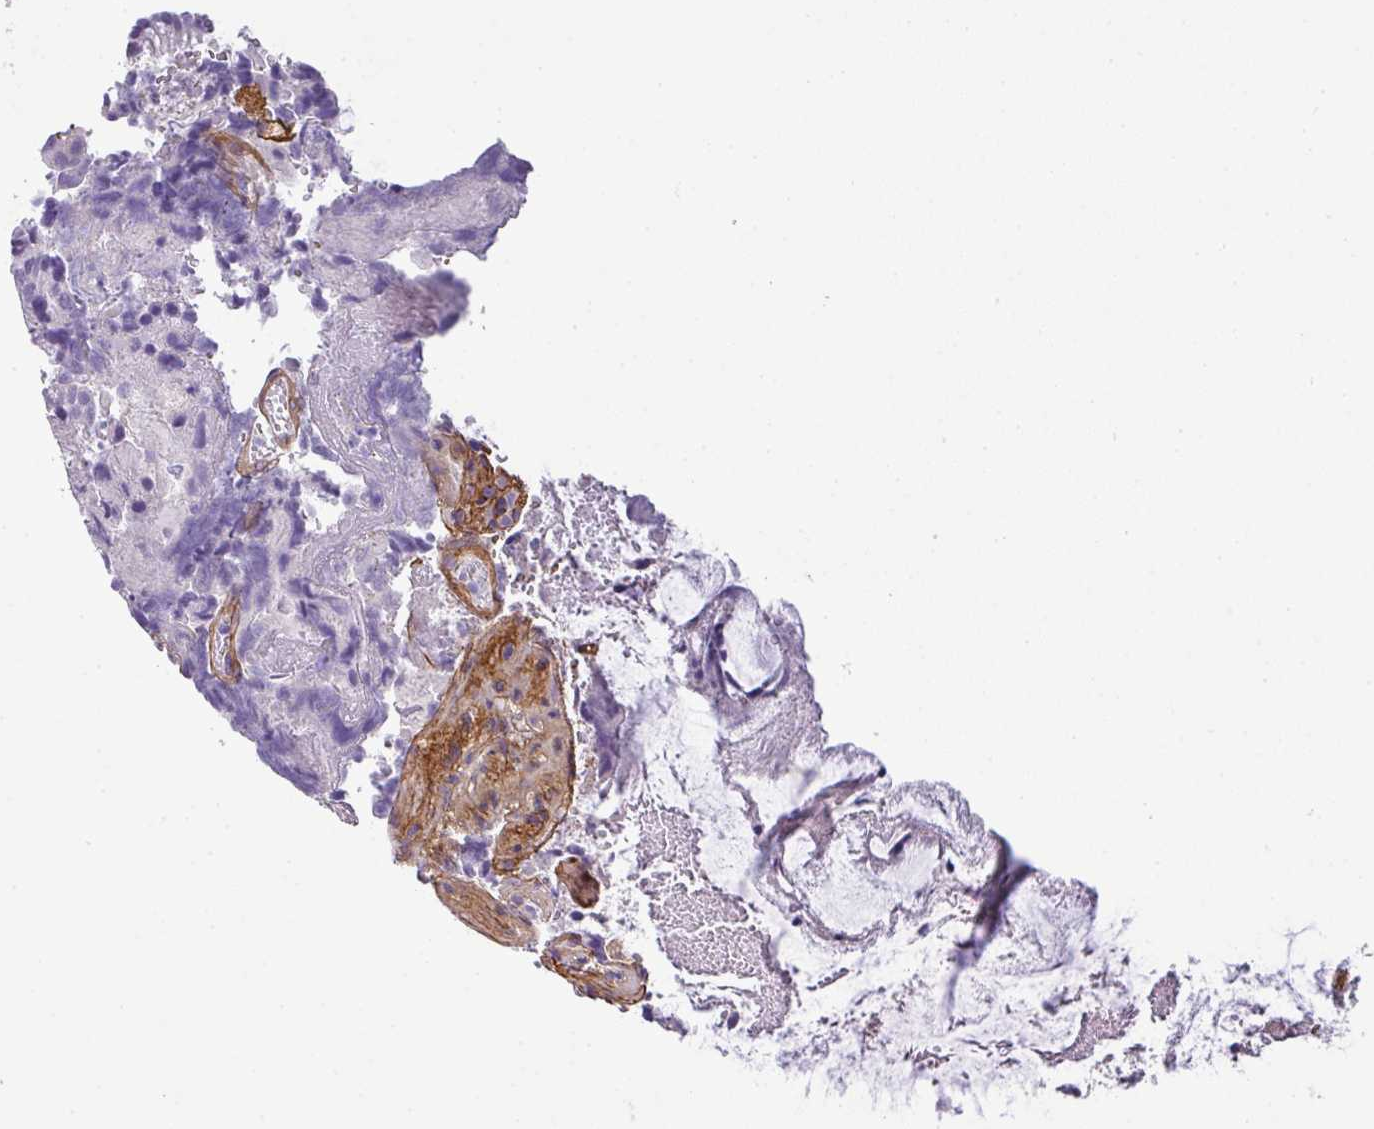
{"staining": {"intensity": "negative", "quantity": "none", "location": "none"}, "tissue": "colorectal cancer", "cell_type": "Tumor cells", "image_type": "cancer", "snomed": [{"axis": "morphology", "description": "Adenocarcinoma, NOS"}, {"axis": "topography", "description": "Colon"}], "caption": "High power microscopy histopathology image of an immunohistochemistry photomicrograph of colorectal cancer (adenocarcinoma), revealing no significant expression in tumor cells.", "gene": "PARD6G", "patient": {"sex": "female", "age": 67}}